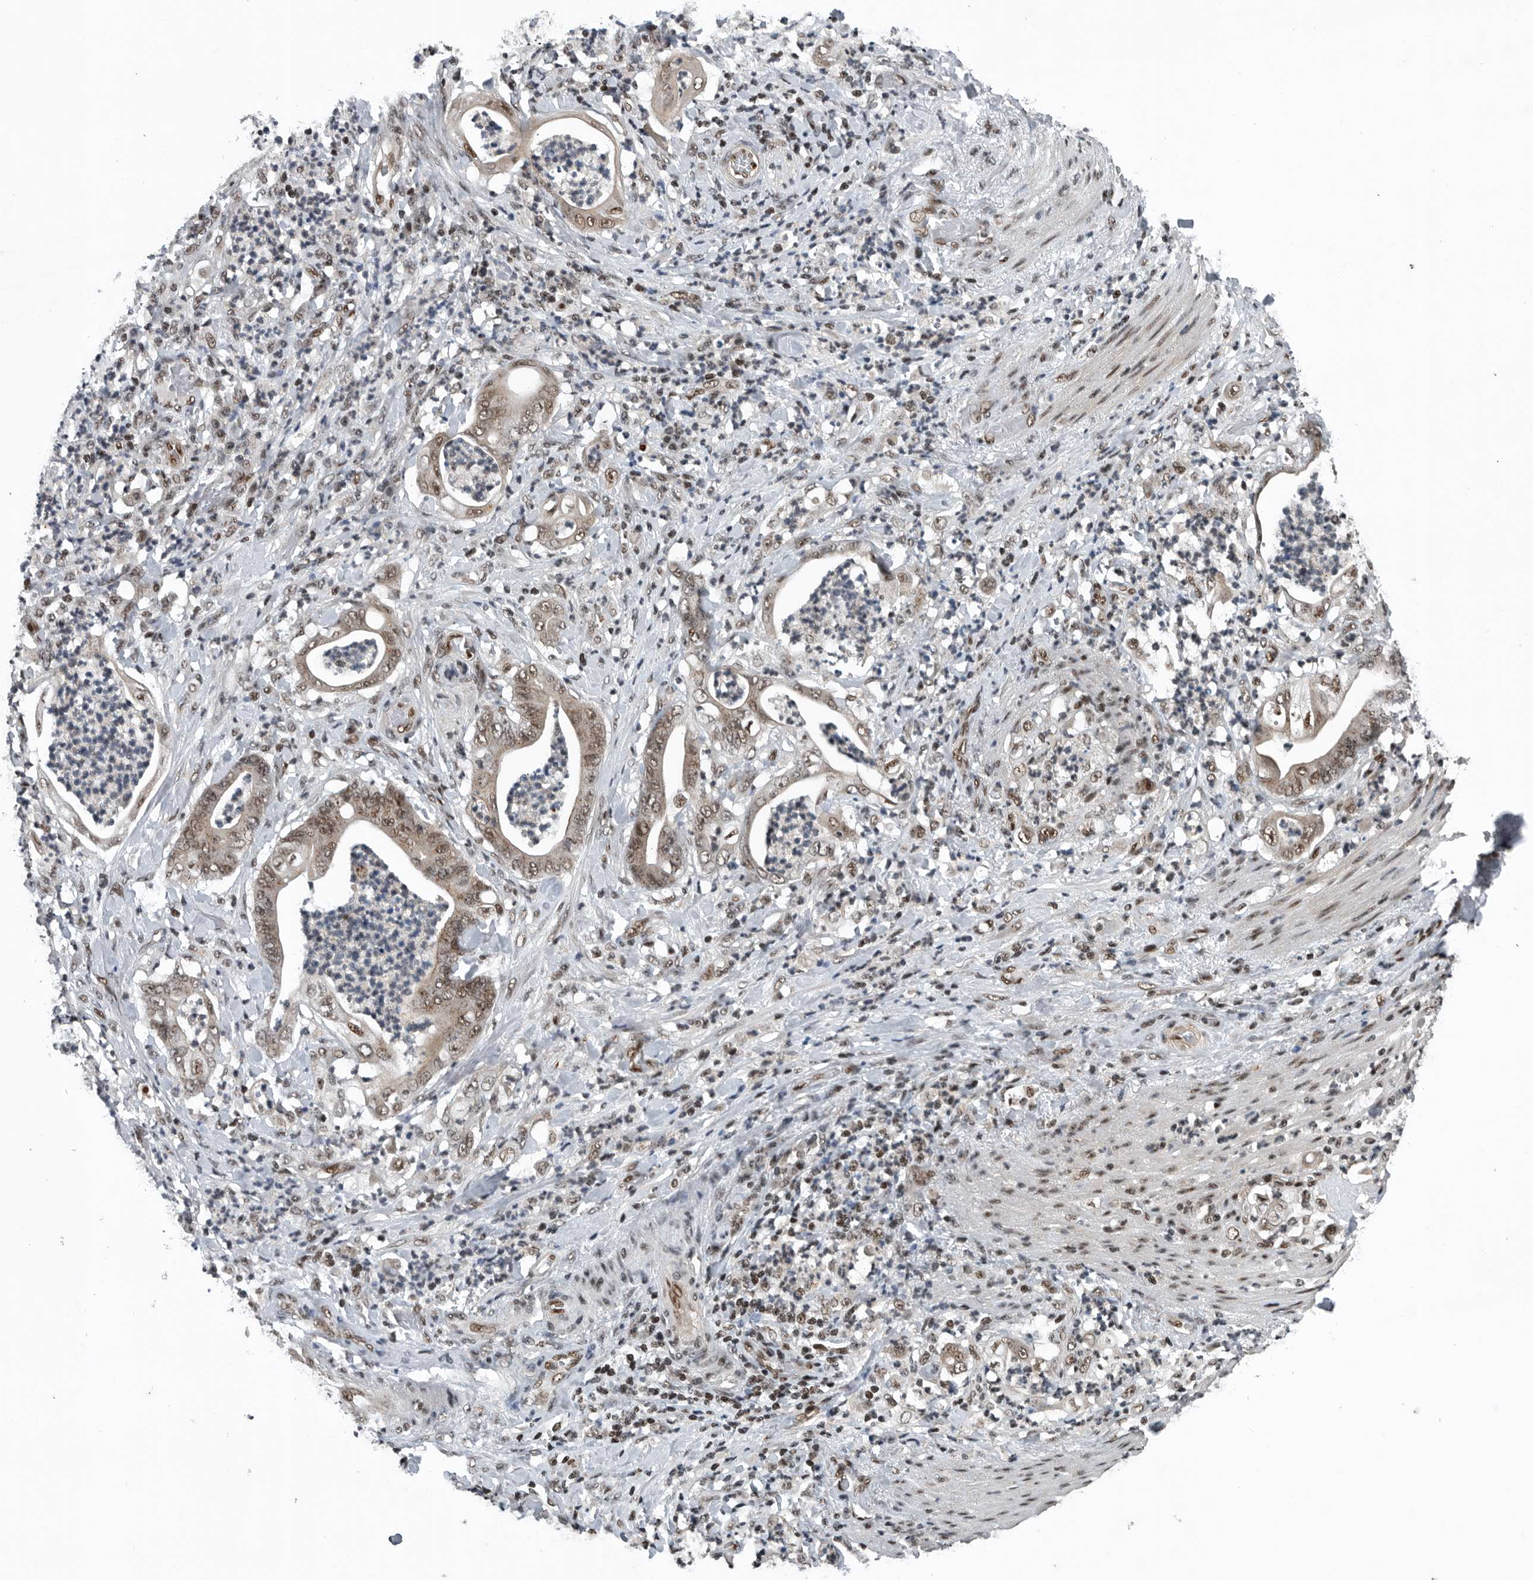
{"staining": {"intensity": "moderate", "quantity": ">75%", "location": "cytoplasmic/membranous,nuclear"}, "tissue": "stomach cancer", "cell_type": "Tumor cells", "image_type": "cancer", "snomed": [{"axis": "morphology", "description": "Adenocarcinoma, NOS"}, {"axis": "topography", "description": "Stomach"}], "caption": "Protein staining by immunohistochemistry shows moderate cytoplasmic/membranous and nuclear expression in approximately >75% of tumor cells in stomach cancer.", "gene": "SENP7", "patient": {"sex": "female", "age": 73}}